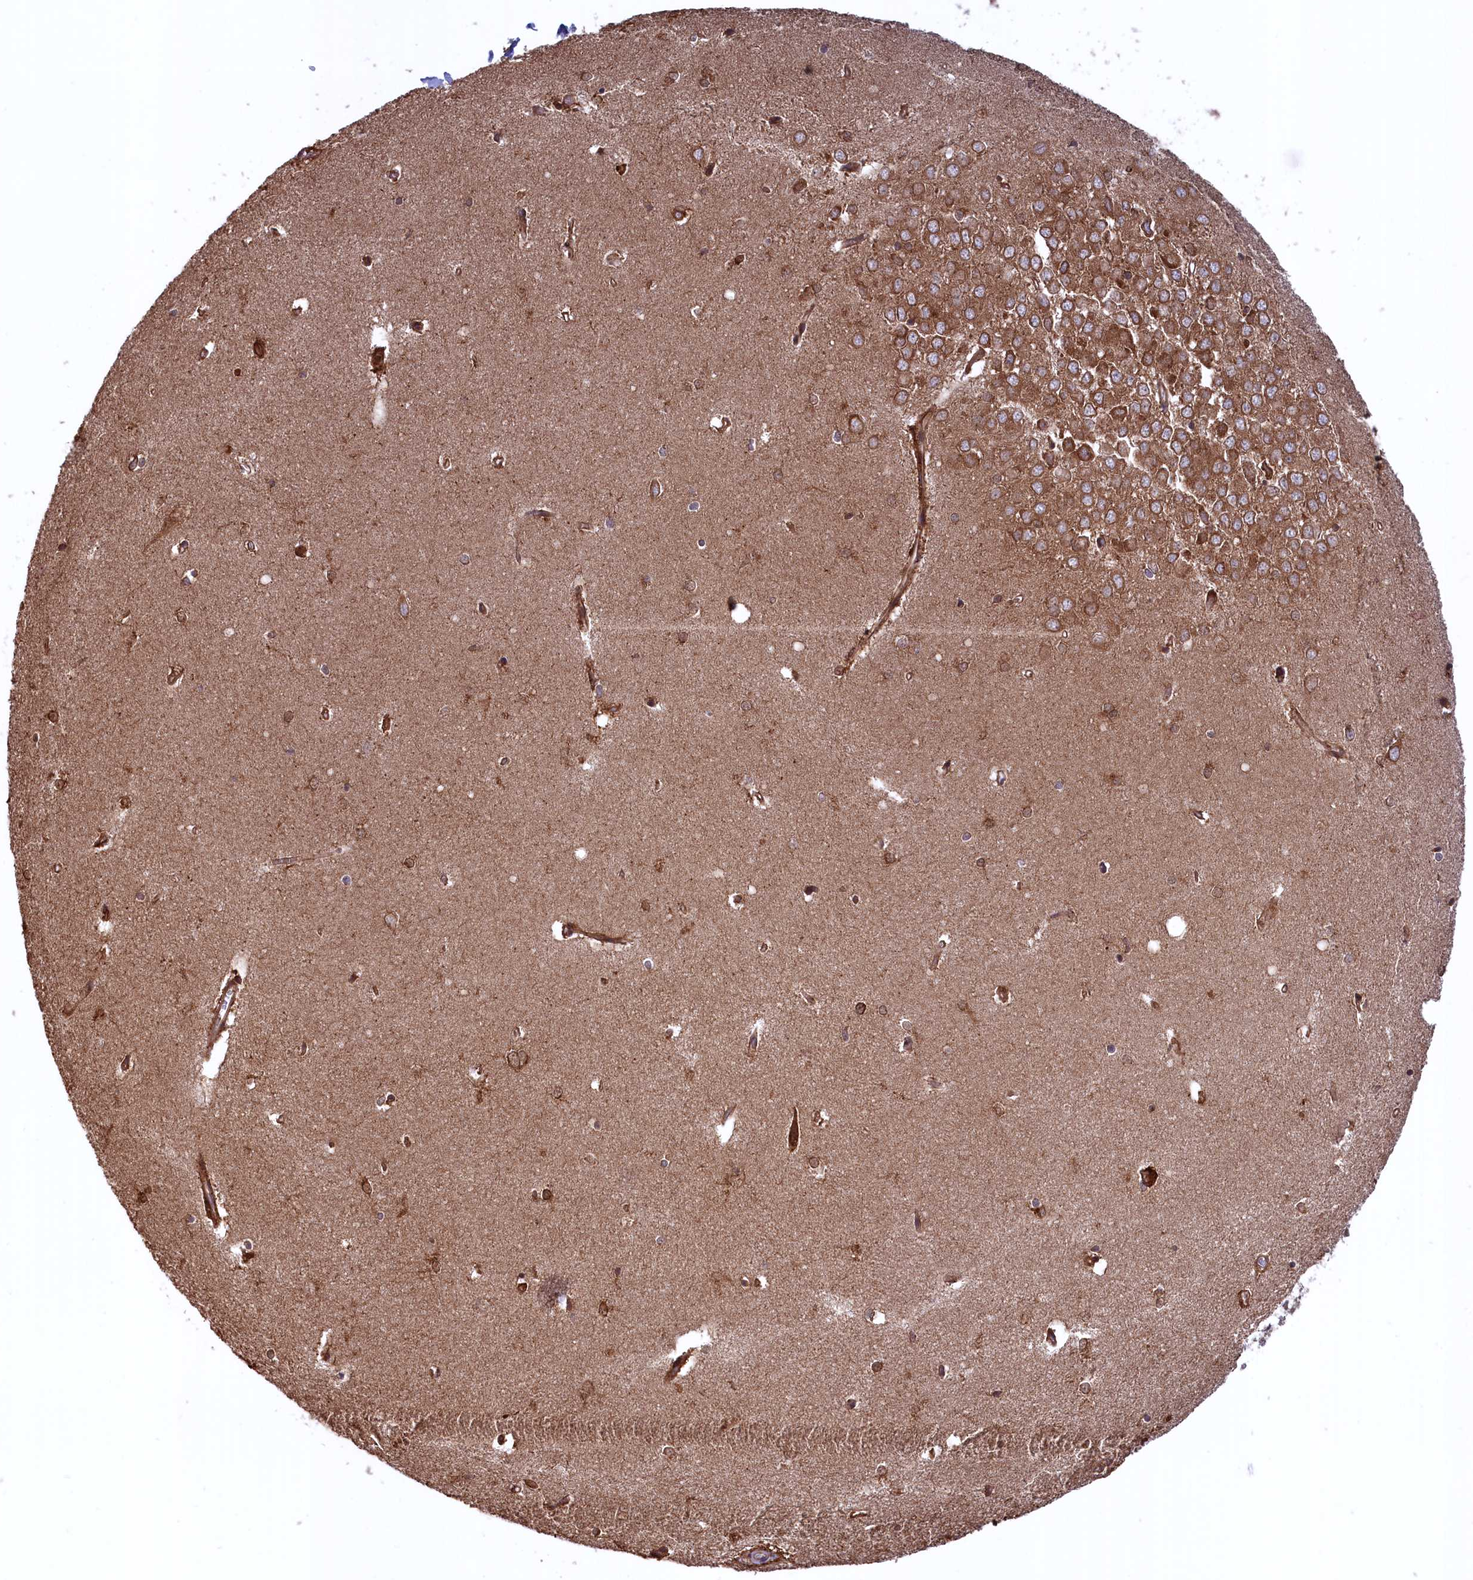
{"staining": {"intensity": "moderate", "quantity": ">75%", "location": "cytoplasmic/membranous"}, "tissue": "hippocampus", "cell_type": "Glial cells", "image_type": "normal", "snomed": [{"axis": "morphology", "description": "Normal tissue, NOS"}, {"axis": "topography", "description": "Hippocampus"}], "caption": "Immunohistochemistry (IHC) staining of benign hippocampus, which reveals medium levels of moderate cytoplasmic/membranous staining in approximately >75% of glial cells indicating moderate cytoplasmic/membranous protein staining. The staining was performed using DAB (brown) for protein detection and nuclei were counterstained in hematoxylin (blue).", "gene": "PLA2G4C", "patient": {"sex": "female", "age": 64}}